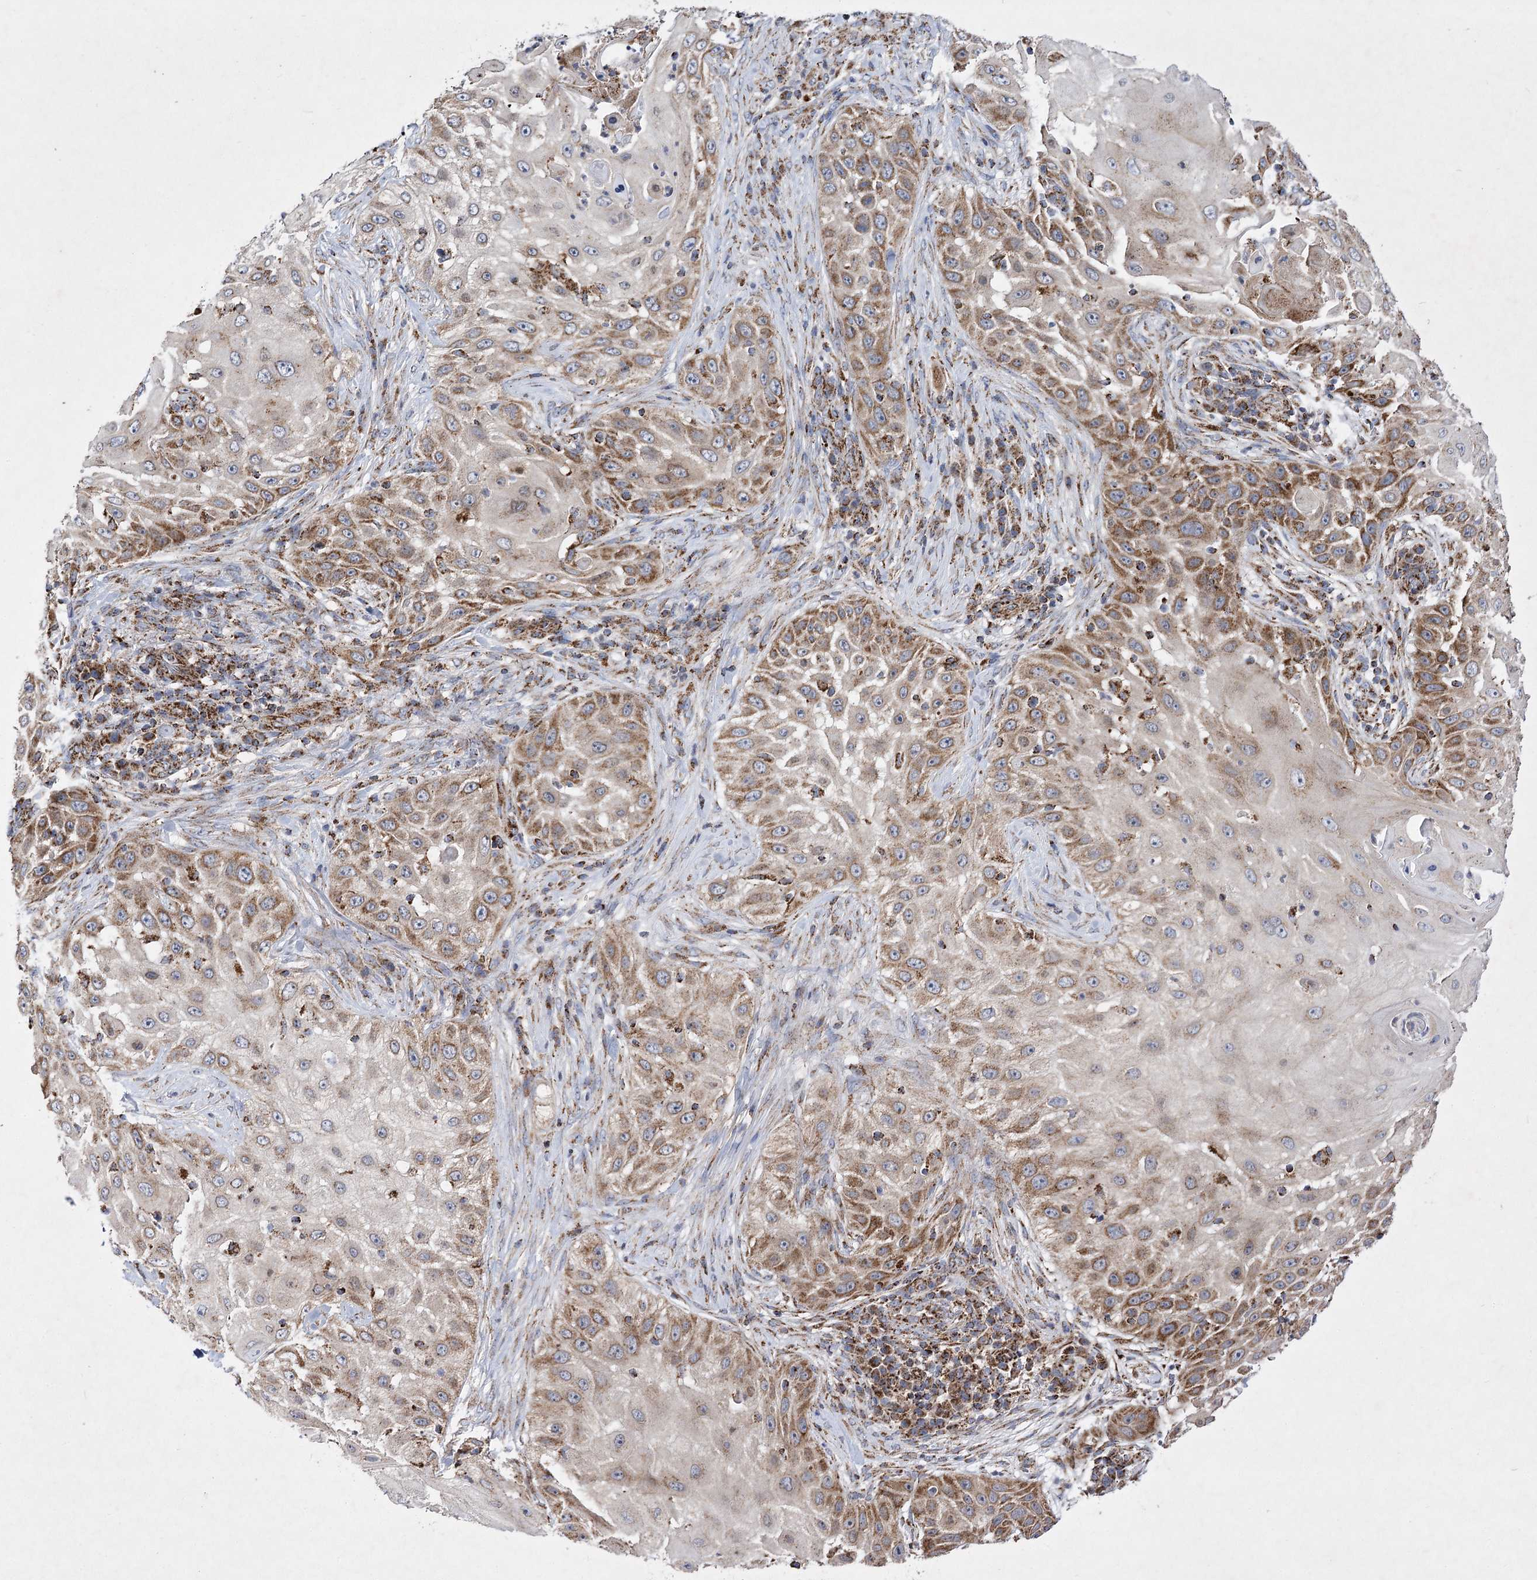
{"staining": {"intensity": "moderate", "quantity": ">75%", "location": "cytoplasmic/membranous"}, "tissue": "skin cancer", "cell_type": "Tumor cells", "image_type": "cancer", "snomed": [{"axis": "morphology", "description": "Squamous cell carcinoma, NOS"}, {"axis": "topography", "description": "Skin"}], "caption": "Moderate cytoplasmic/membranous protein expression is present in approximately >75% of tumor cells in skin cancer (squamous cell carcinoma).", "gene": "ASNSD1", "patient": {"sex": "female", "age": 44}}